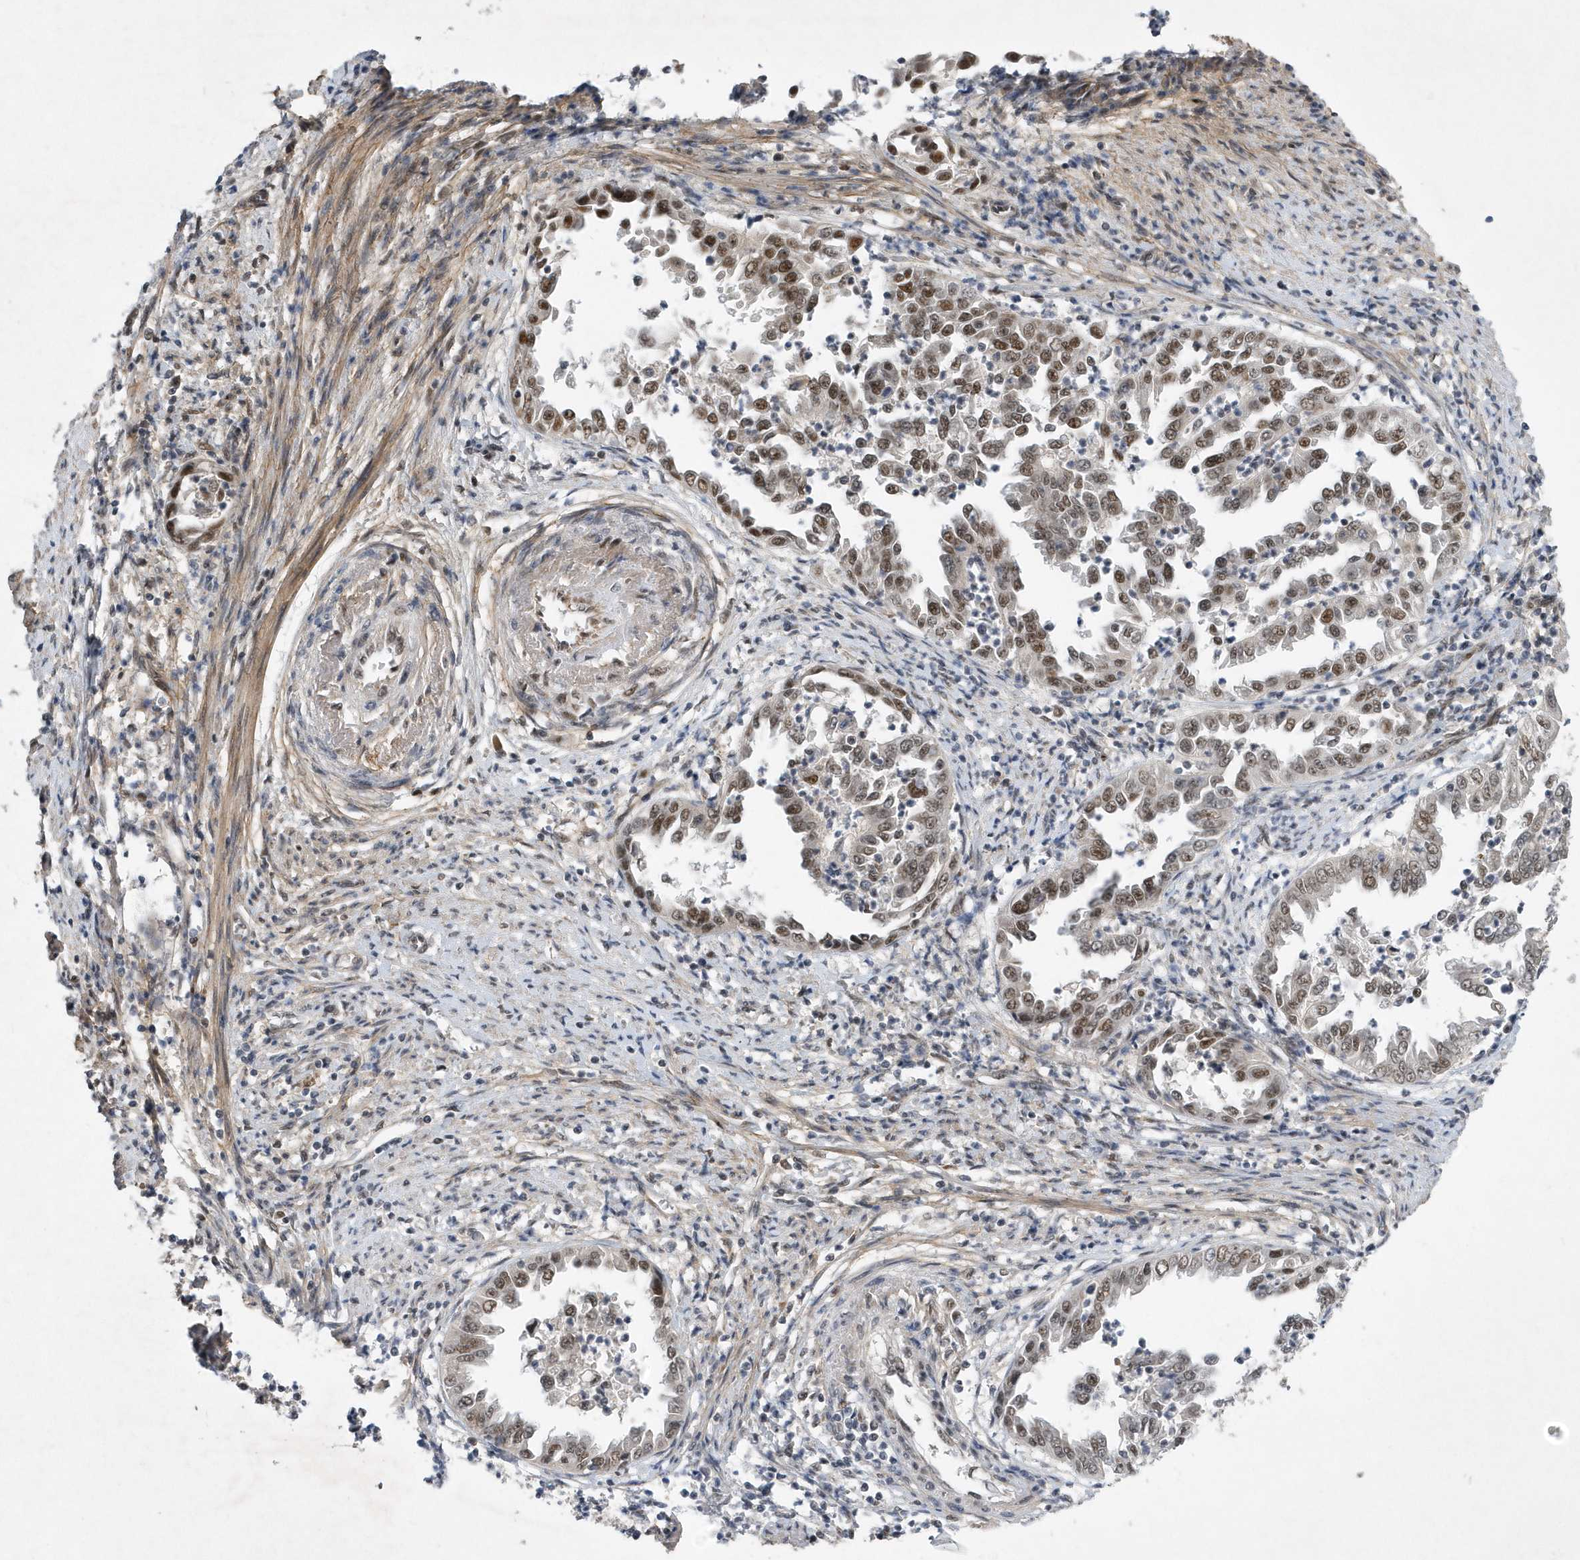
{"staining": {"intensity": "moderate", "quantity": ">75%", "location": "nuclear"}, "tissue": "endometrial cancer", "cell_type": "Tumor cells", "image_type": "cancer", "snomed": [{"axis": "morphology", "description": "Adenocarcinoma, NOS"}, {"axis": "topography", "description": "Endometrium"}], "caption": "A high-resolution image shows IHC staining of adenocarcinoma (endometrial), which displays moderate nuclear staining in approximately >75% of tumor cells. Nuclei are stained in blue.", "gene": "FAM217A", "patient": {"sex": "female", "age": 85}}